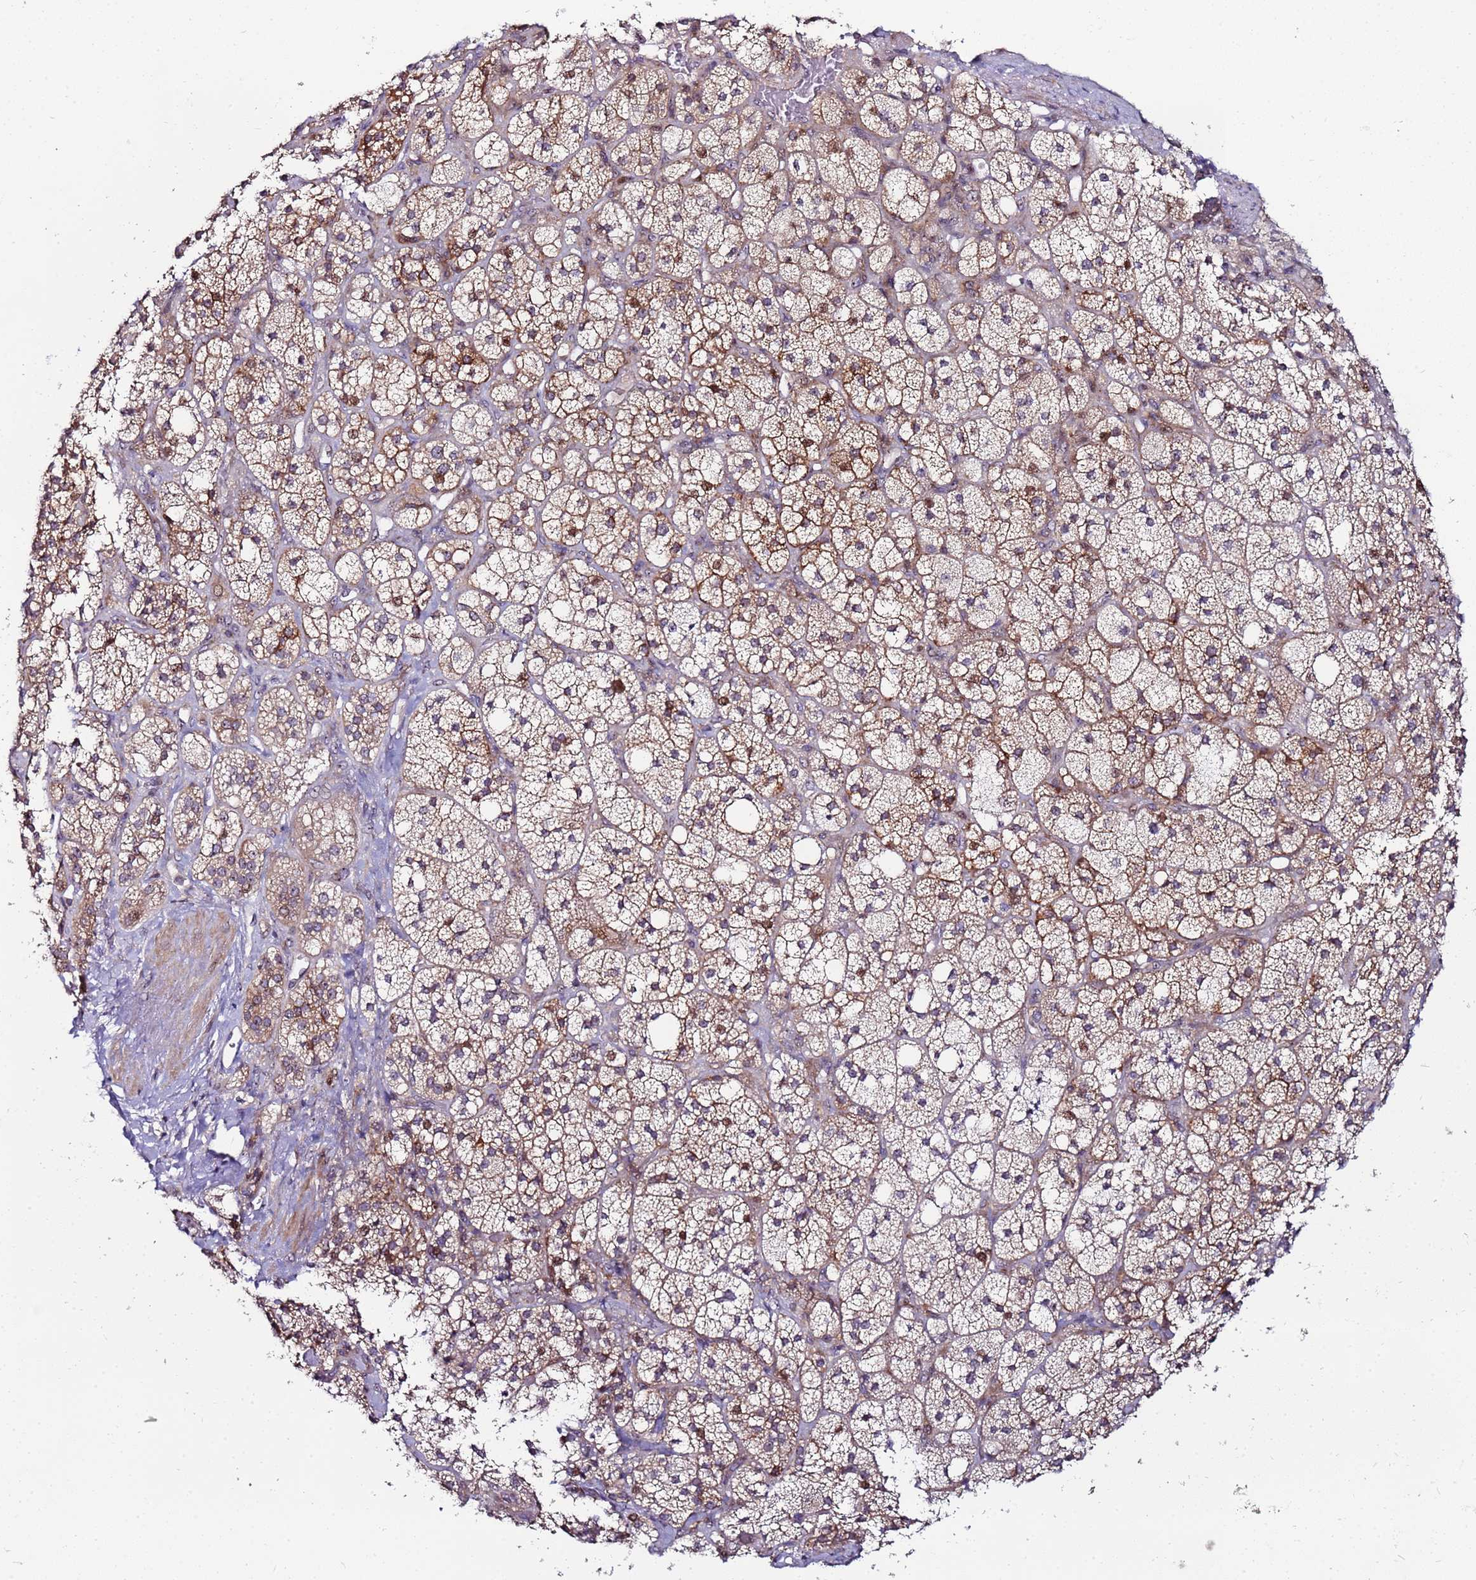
{"staining": {"intensity": "moderate", "quantity": ">75%", "location": "cytoplasmic/membranous"}, "tissue": "adrenal gland", "cell_type": "Glandular cells", "image_type": "normal", "snomed": [{"axis": "morphology", "description": "Normal tissue, NOS"}, {"axis": "topography", "description": "Adrenal gland"}], "caption": "A micrograph of adrenal gland stained for a protein exhibits moderate cytoplasmic/membranous brown staining in glandular cells. (DAB (3,3'-diaminobenzidine) = brown stain, brightfield microscopy at high magnification).", "gene": "KRI1", "patient": {"sex": "male", "age": 61}}